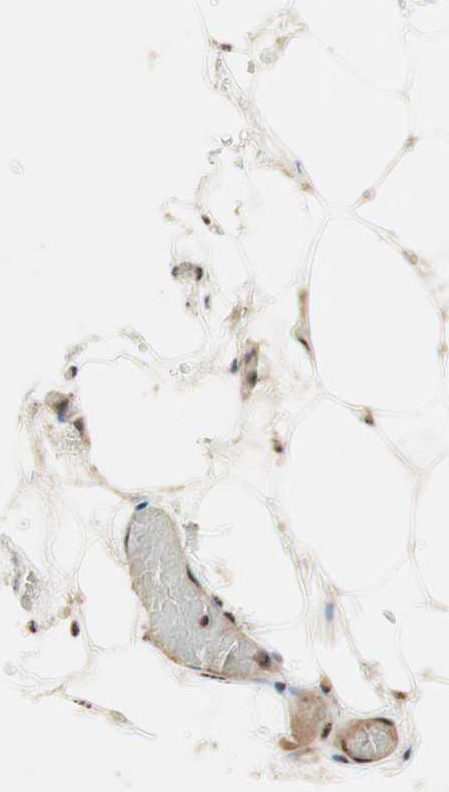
{"staining": {"intensity": "moderate", "quantity": ">75%", "location": "nuclear"}, "tissue": "breast", "cell_type": "Adipocytes", "image_type": "normal", "snomed": [{"axis": "morphology", "description": "Normal tissue, NOS"}, {"axis": "topography", "description": "Breast"}], "caption": "Immunohistochemical staining of normal breast reveals moderate nuclear protein positivity in approximately >75% of adipocytes. The staining was performed using DAB, with brown indicating positive protein expression. Nuclei are stained blue with hematoxylin.", "gene": "NR5A2", "patient": {"sex": "female", "age": 75}}